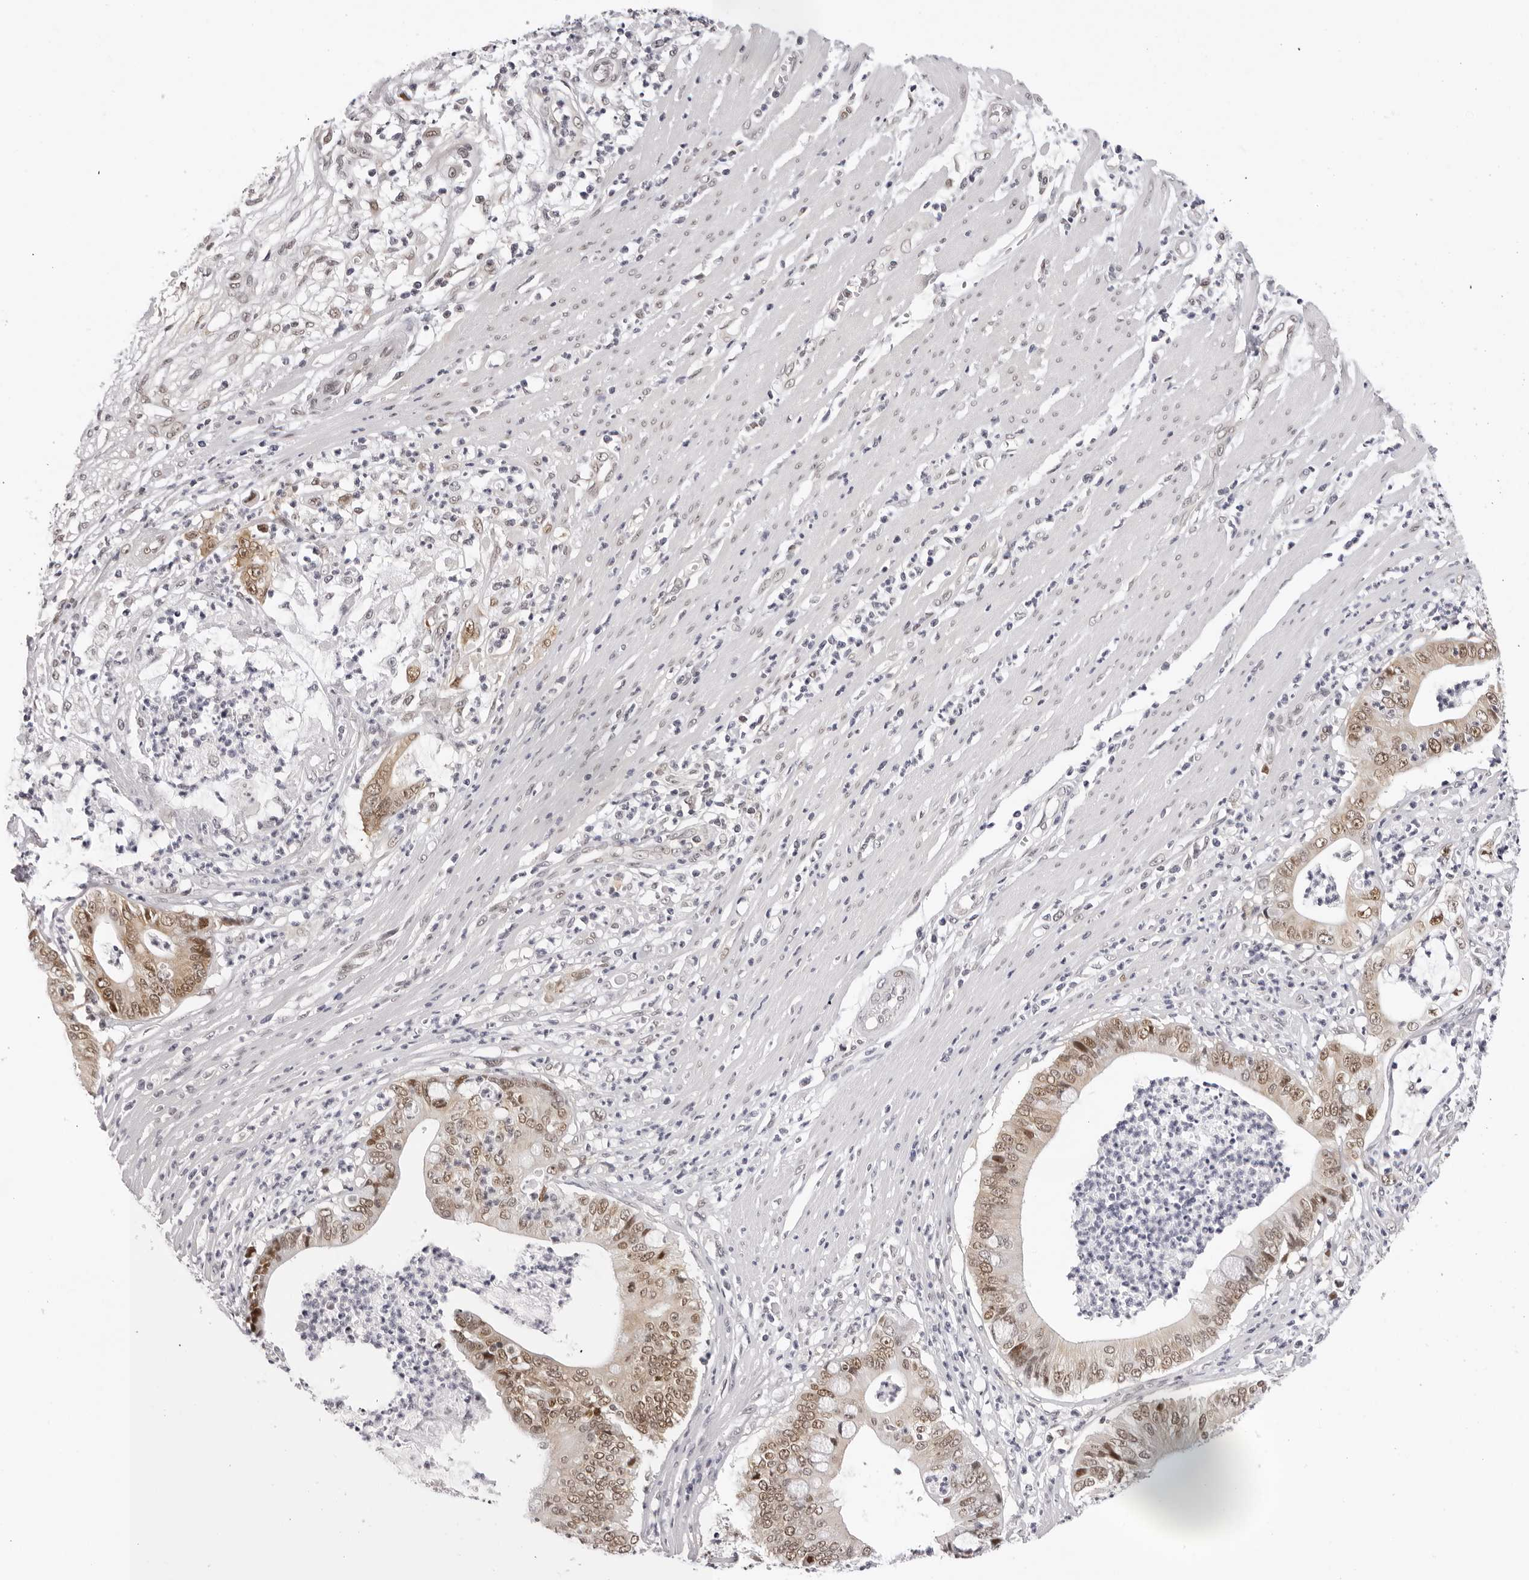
{"staining": {"intensity": "moderate", "quantity": ">75%", "location": "nuclear"}, "tissue": "pancreatic cancer", "cell_type": "Tumor cells", "image_type": "cancer", "snomed": [{"axis": "morphology", "description": "Adenocarcinoma, NOS"}, {"axis": "topography", "description": "Pancreas"}], "caption": "A photomicrograph of human pancreatic adenocarcinoma stained for a protein shows moderate nuclear brown staining in tumor cells.", "gene": "WDR77", "patient": {"sex": "male", "age": 69}}